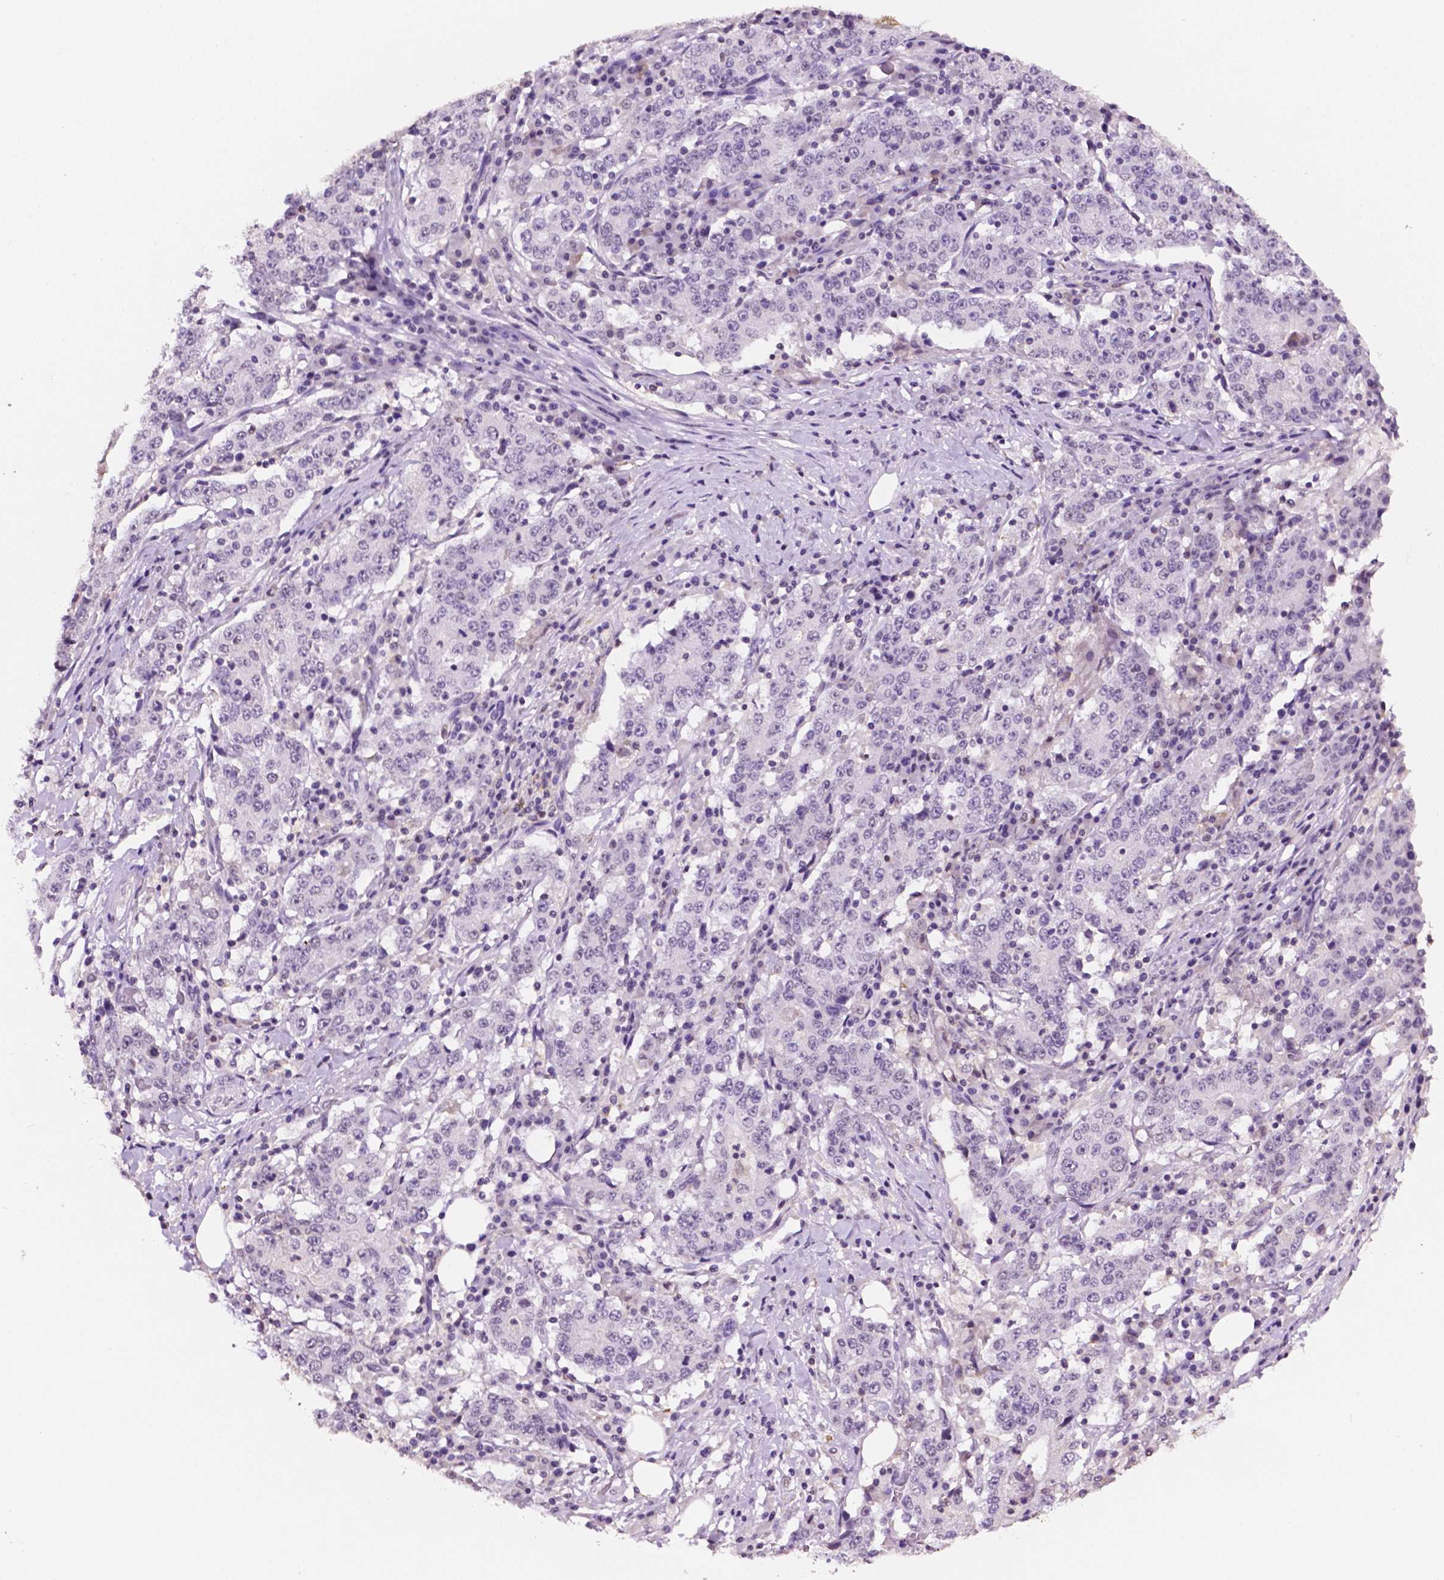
{"staining": {"intensity": "negative", "quantity": "none", "location": "none"}, "tissue": "stomach cancer", "cell_type": "Tumor cells", "image_type": "cancer", "snomed": [{"axis": "morphology", "description": "Adenocarcinoma, NOS"}, {"axis": "topography", "description": "Stomach"}], "caption": "Immunohistochemistry micrograph of human stomach adenocarcinoma stained for a protein (brown), which exhibits no staining in tumor cells.", "gene": "PTPN6", "patient": {"sex": "male", "age": 59}}